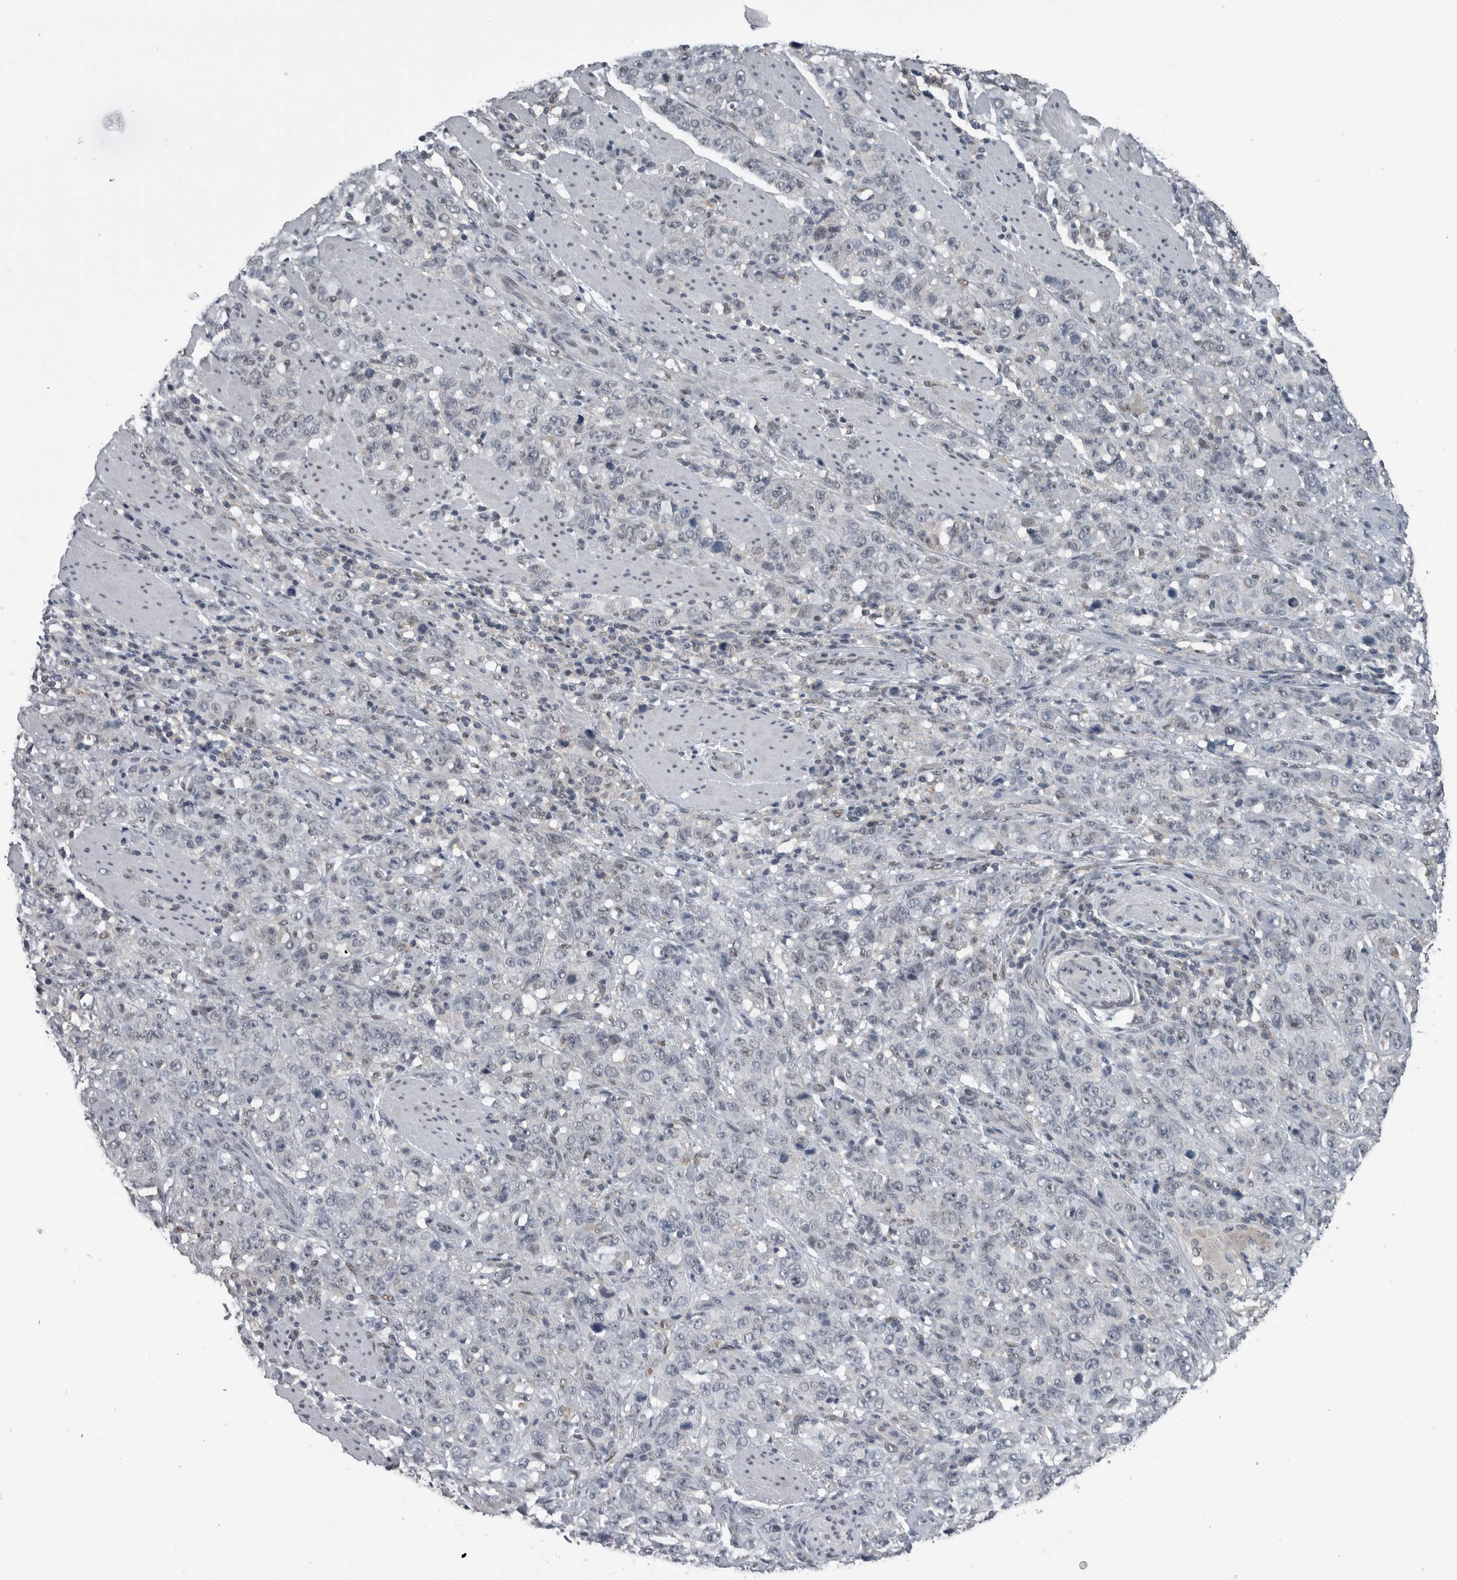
{"staining": {"intensity": "negative", "quantity": "none", "location": "none"}, "tissue": "stomach cancer", "cell_type": "Tumor cells", "image_type": "cancer", "snomed": [{"axis": "morphology", "description": "Adenocarcinoma, NOS"}, {"axis": "topography", "description": "Stomach"}], "caption": "Tumor cells are negative for brown protein staining in stomach cancer (adenocarcinoma).", "gene": "ZBTB21", "patient": {"sex": "male", "age": 48}}